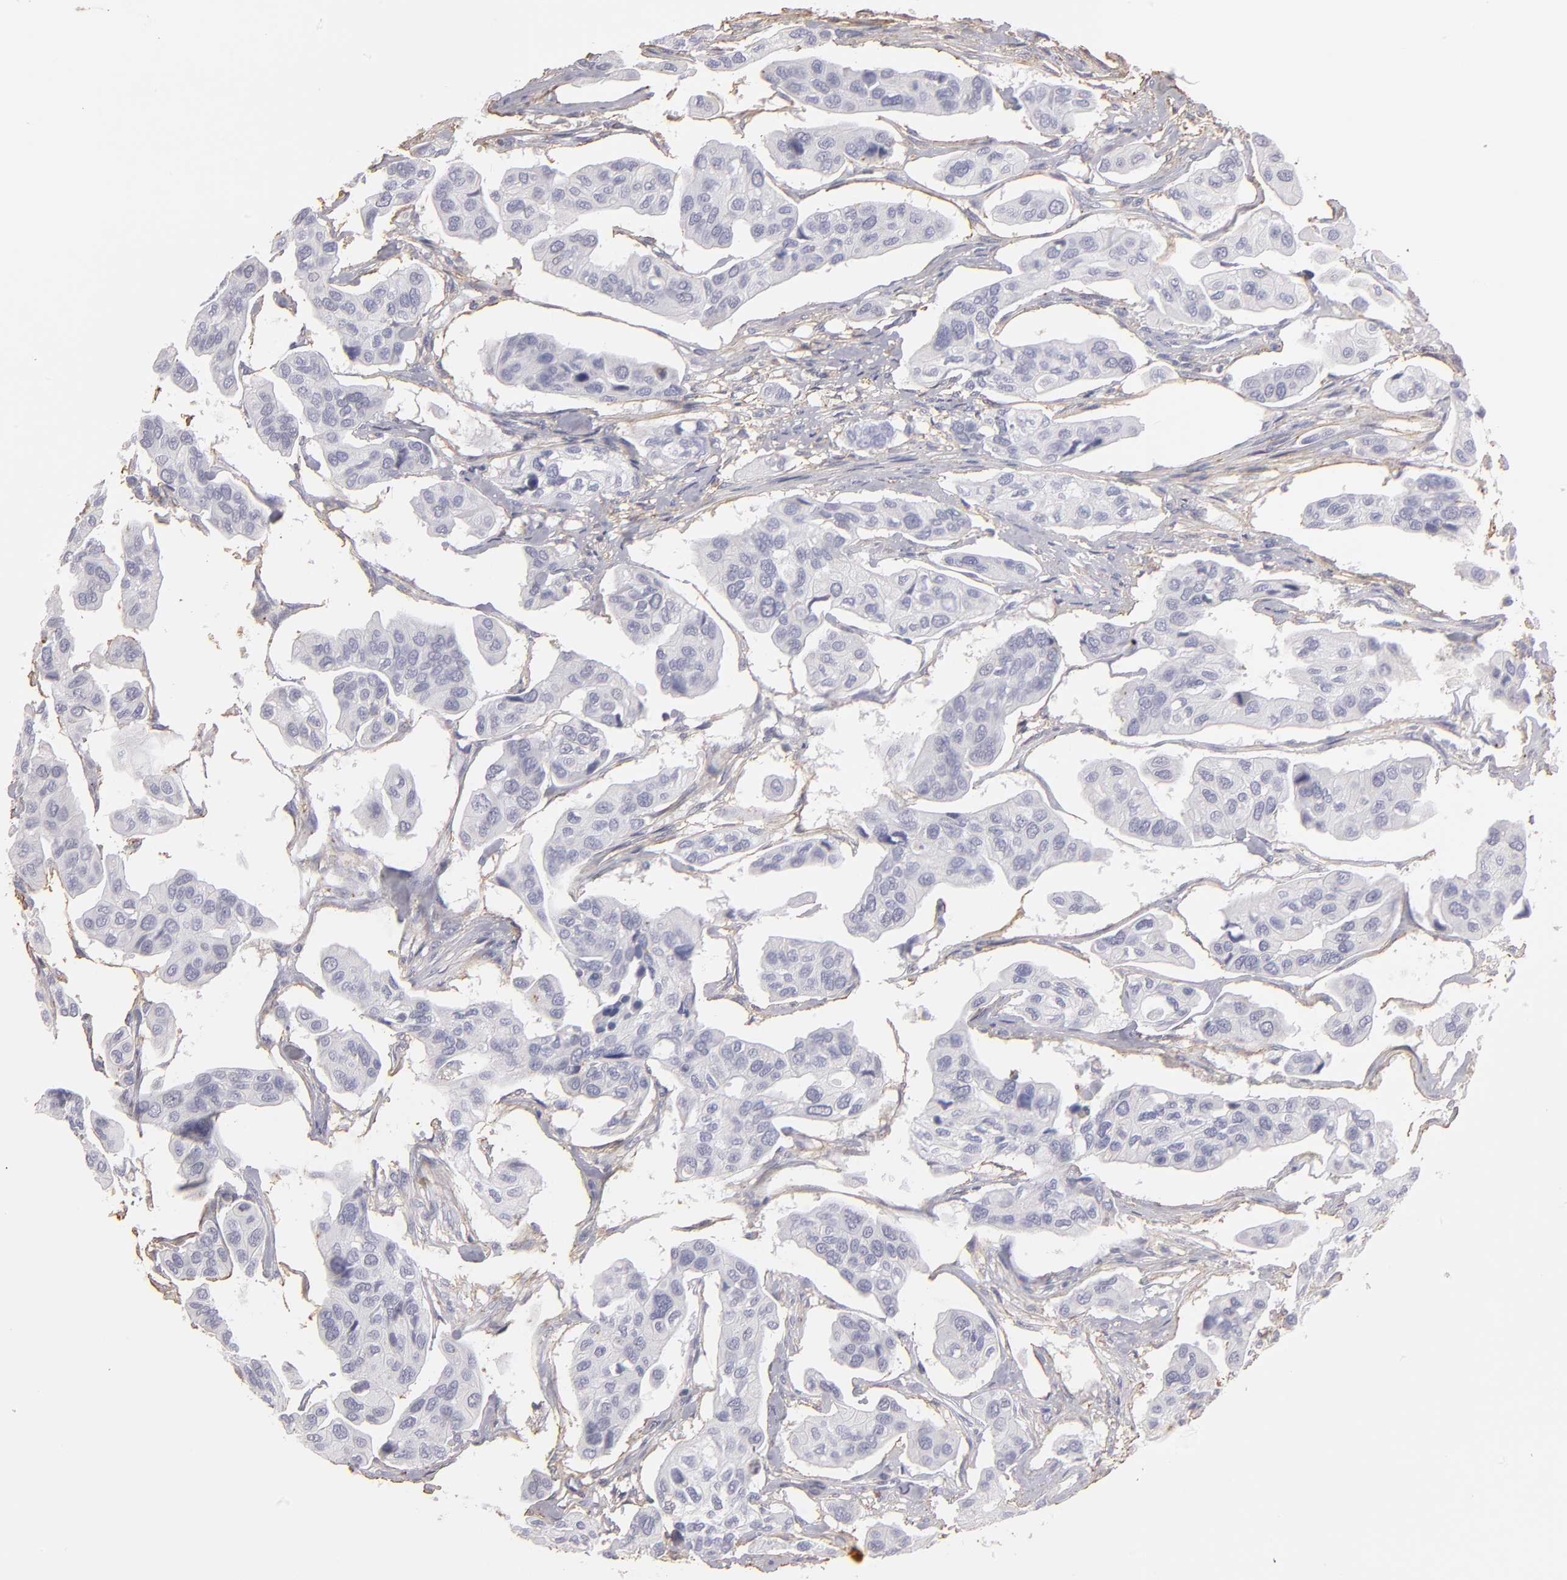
{"staining": {"intensity": "negative", "quantity": "none", "location": "none"}, "tissue": "urothelial cancer", "cell_type": "Tumor cells", "image_type": "cancer", "snomed": [{"axis": "morphology", "description": "Adenocarcinoma, NOS"}, {"axis": "topography", "description": "Urinary bladder"}], "caption": "Immunohistochemistry image of human adenocarcinoma stained for a protein (brown), which reveals no staining in tumor cells.", "gene": "ABCB1", "patient": {"sex": "male", "age": 61}}